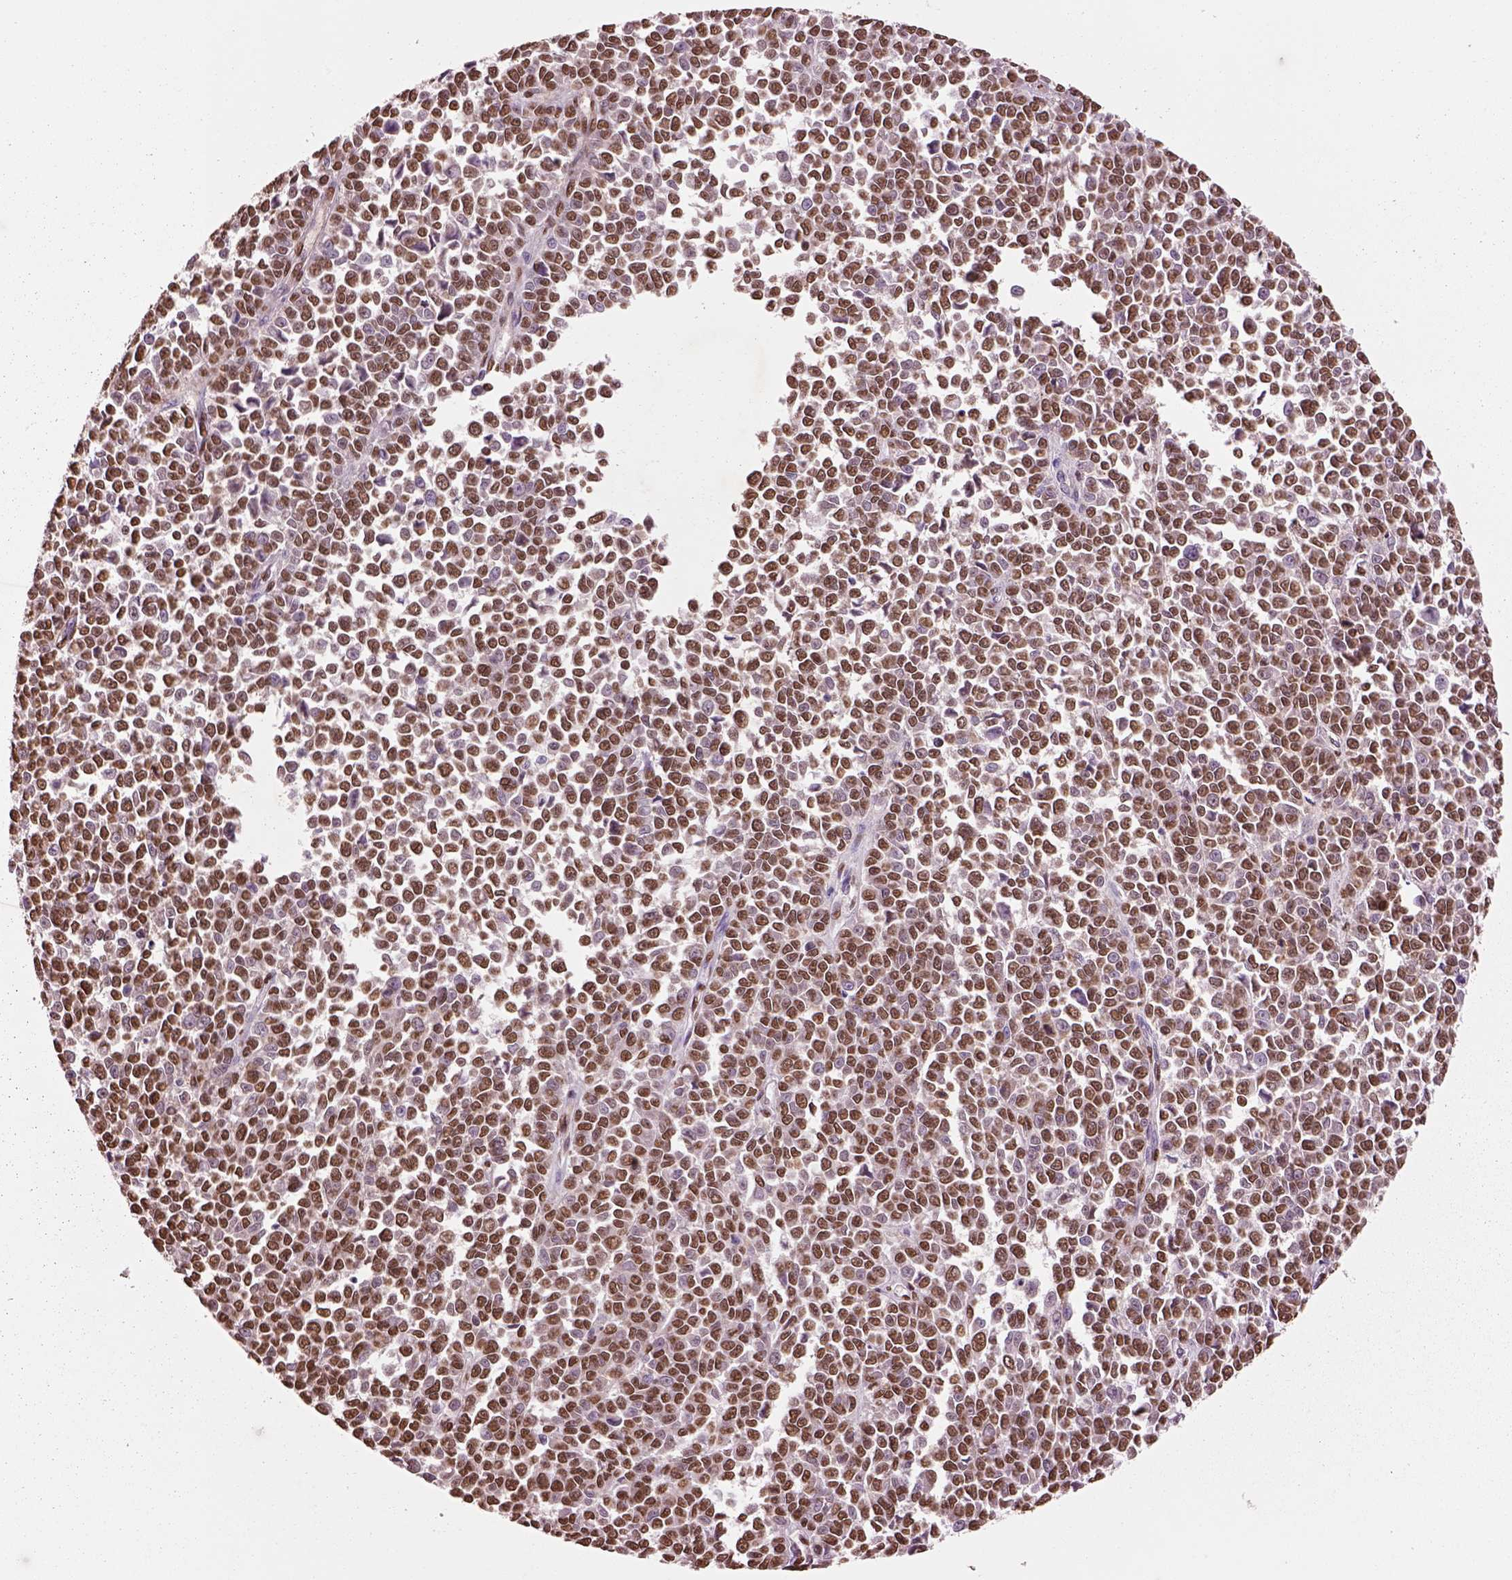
{"staining": {"intensity": "moderate", "quantity": ">75%", "location": "nuclear"}, "tissue": "melanoma", "cell_type": "Tumor cells", "image_type": "cancer", "snomed": [{"axis": "morphology", "description": "Malignant melanoma, NOS"}, {"axis": "topography", "description": "Skin"}], "caption": "About >75% of tumor cells in human malignant melanoma reveal moderate nuclear protein staining as visualized by brown immunohistochemical staining.", "gene": "DDX3X", "patient": {"sex": "female", "age": 95}}